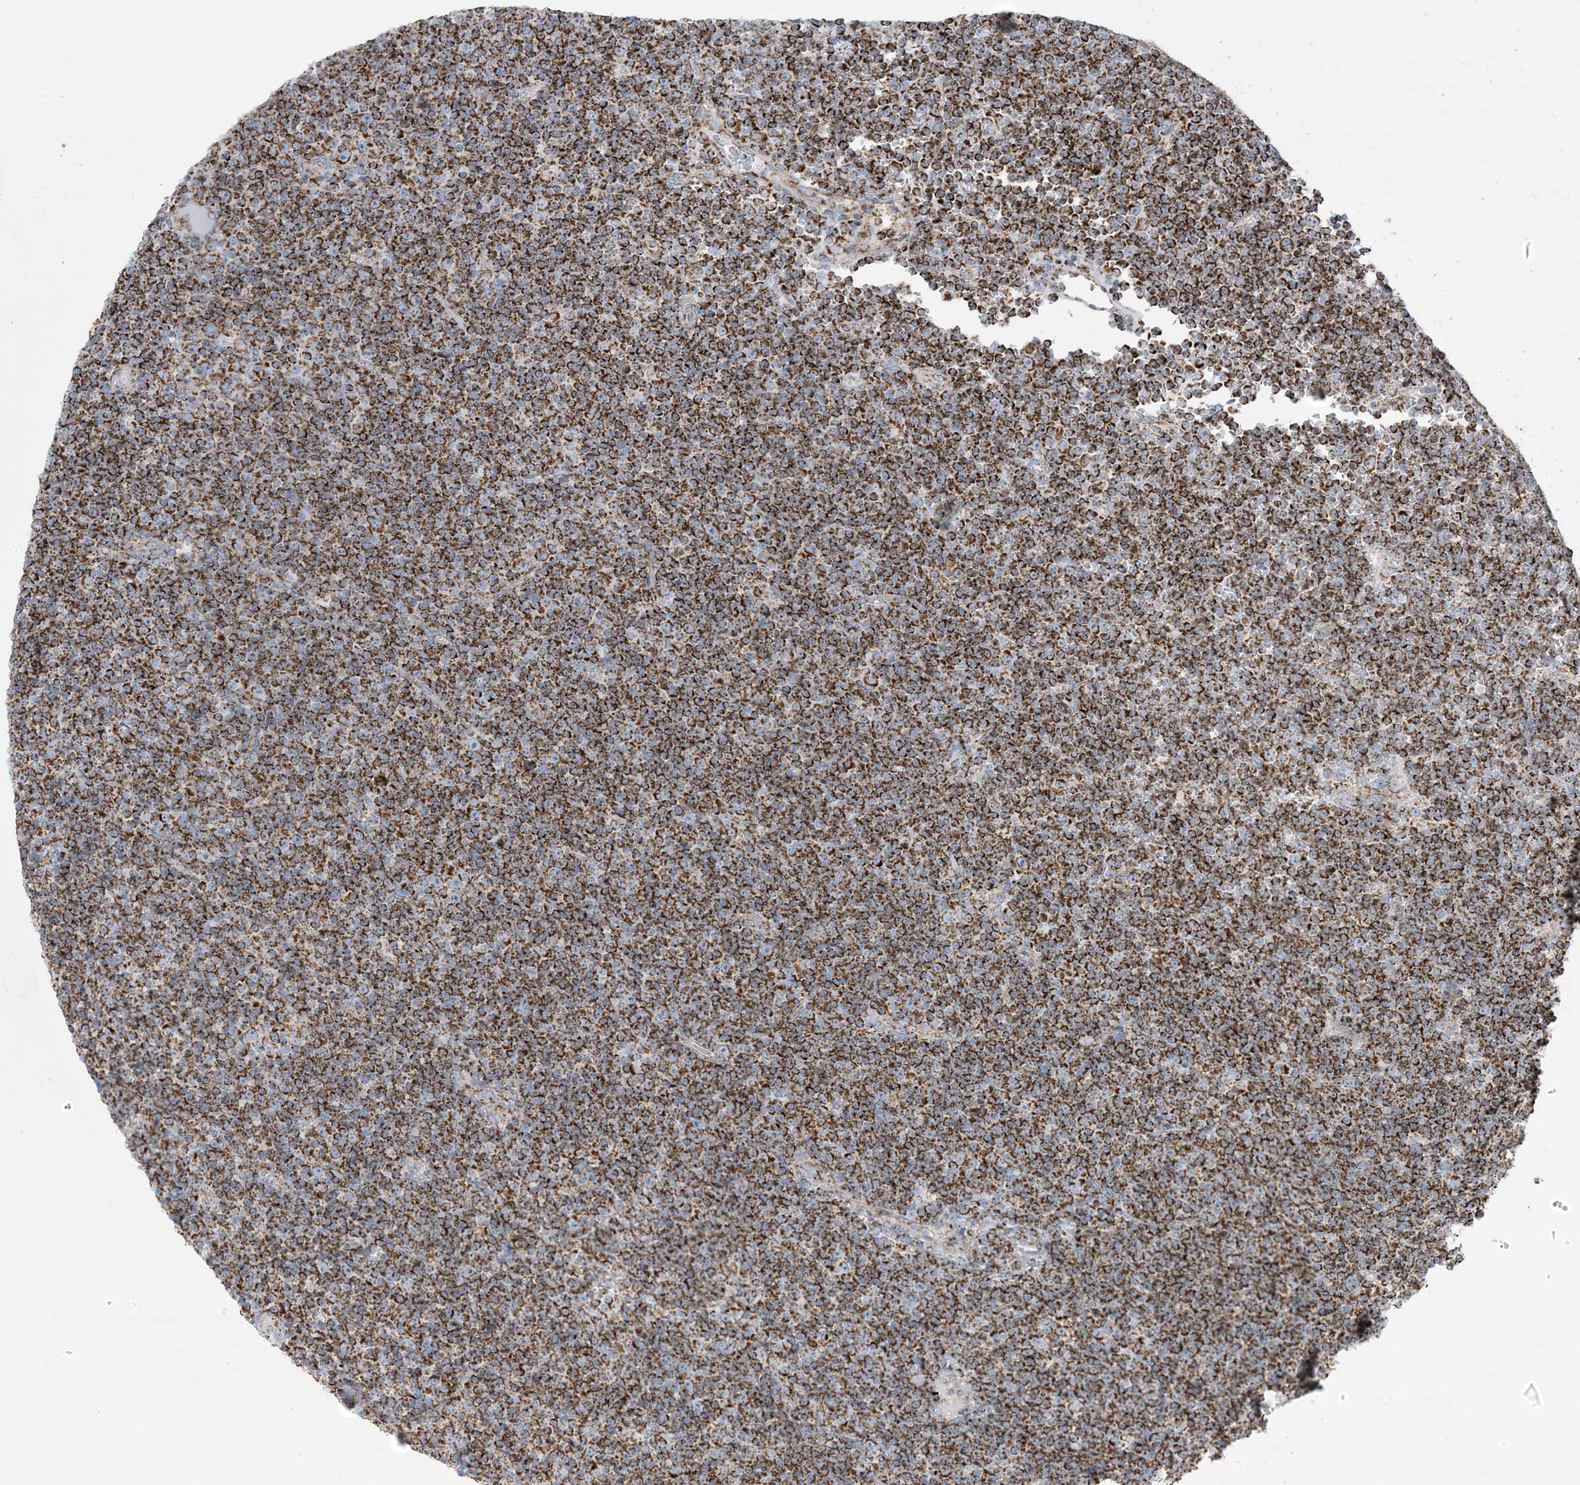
{"staining": {"intensity": "strong", "quantity": ">75%", "location": "cytoplasmic/membranous"}, "tissue": "lymphoma", "cell_type": "Tumor cells", "image_type": "cancer", "snomed": [{"axis": "morphology", "description": "Malignant lymphoma, non-Hodgkin's type, Low grade"}, {"axis": "topography", "description": "Lymph node"}], "caption": "Low-grade malignant lymphoma, non-Hodgkin's type stained with IHC demonstrates strong cytoplasmic/membranous positivity in about >75% of tumor cells.", "gene": "SAMM50", "patient": {"sex": "female", "age": 67}}